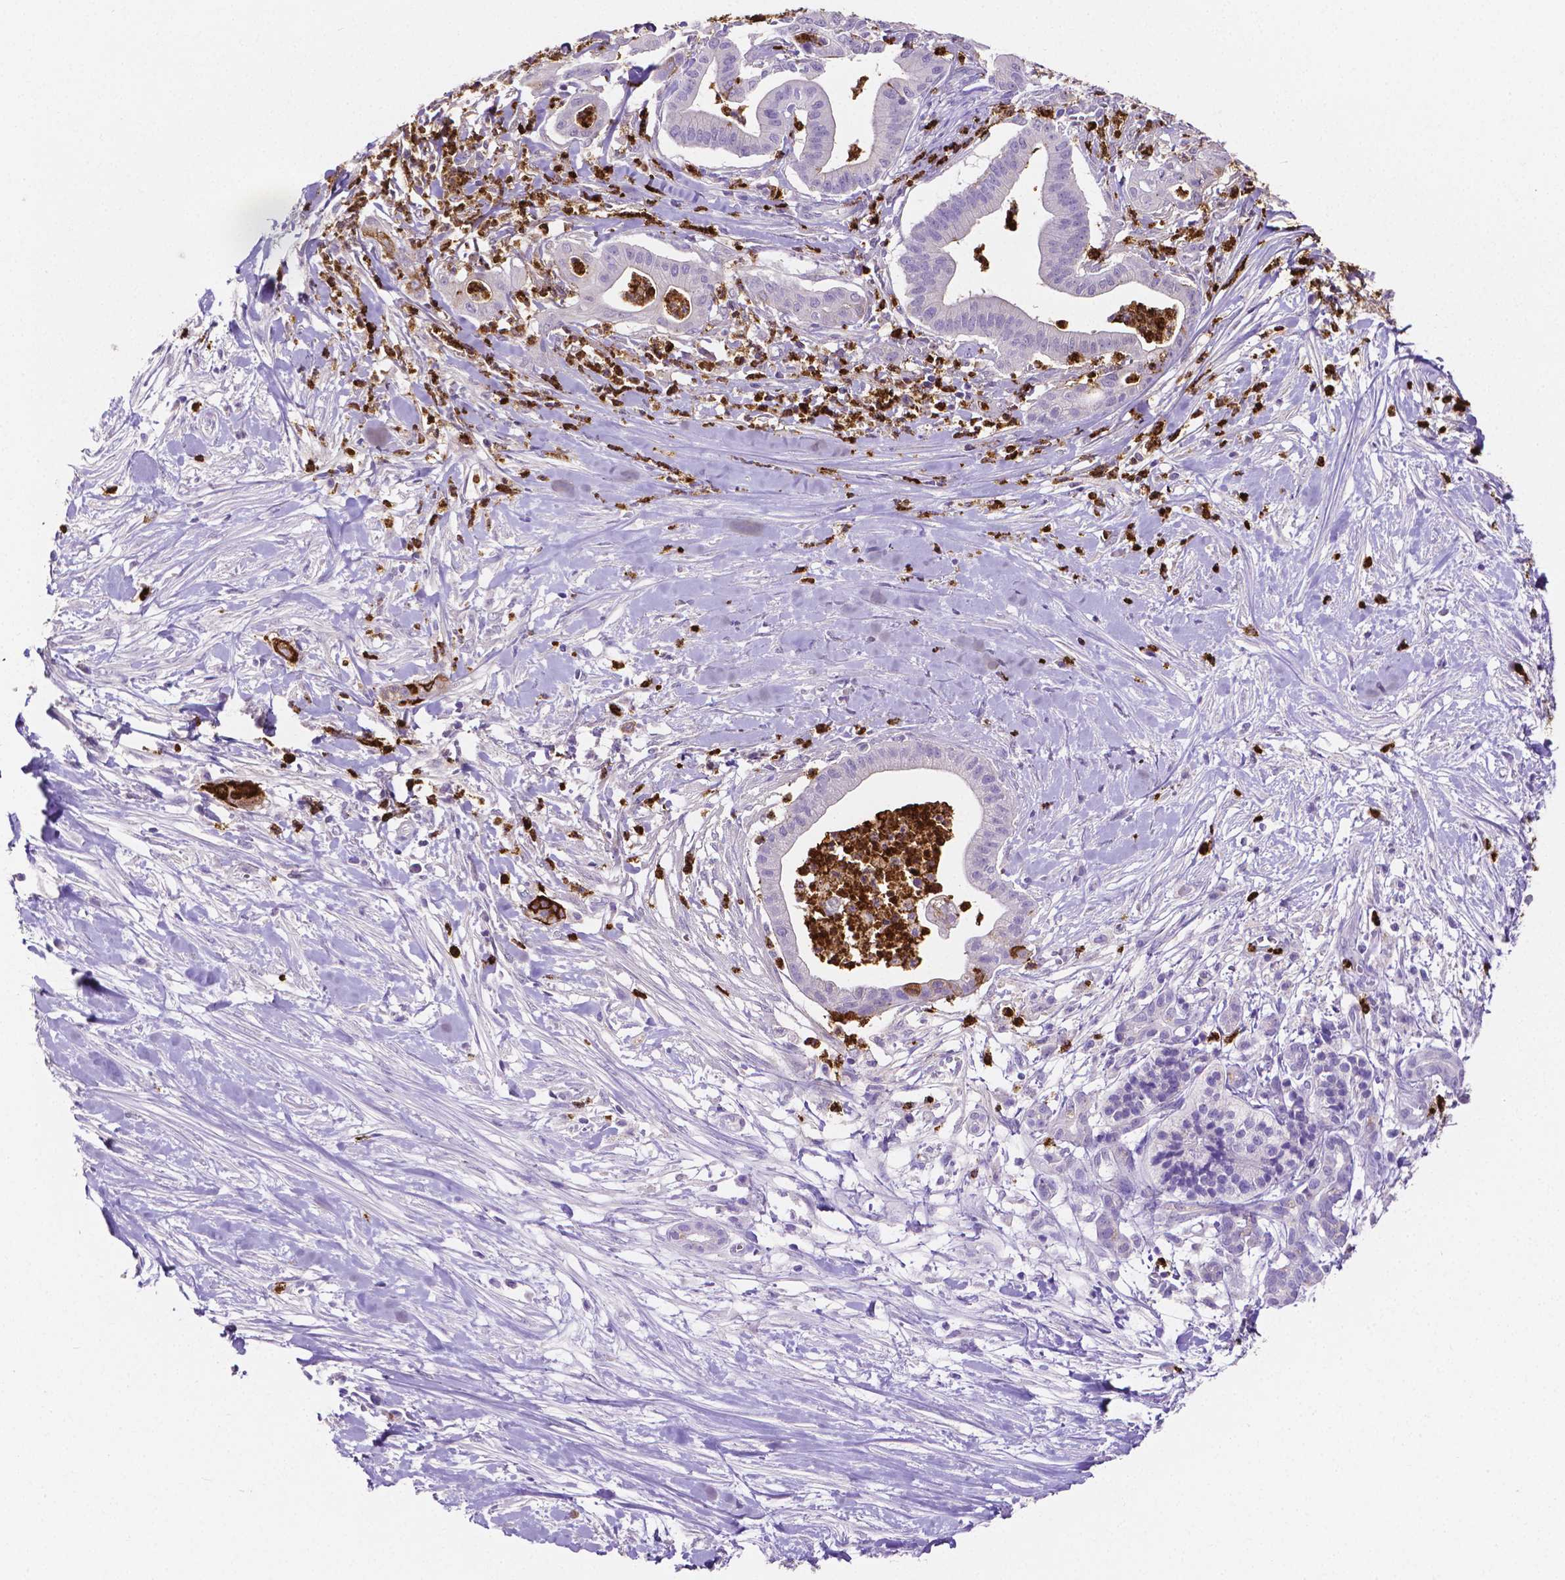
{"staining": {"intensity": "negative", "quantity": "none", "location": "none"}, "tissue": "pancreatic cancer", "cell_type": "Tumor cells", "image_type": "cancer", "snomed": [{"axis": "morphology", "description": "Normal tissue, NOS"}, {"axis": "morphology", "description": "Adenocarcinoma, NOS"}, {"axis": "topography", "description": "Lymph node"}, {"axis": "topography", "description": "Pancreas"}], "caption": "Immunohistochemistry of pancreatic cancer reveals no staining in tumor cells.", "gene": "MMP9", "patient": {"sex": "female", "age": 58}}